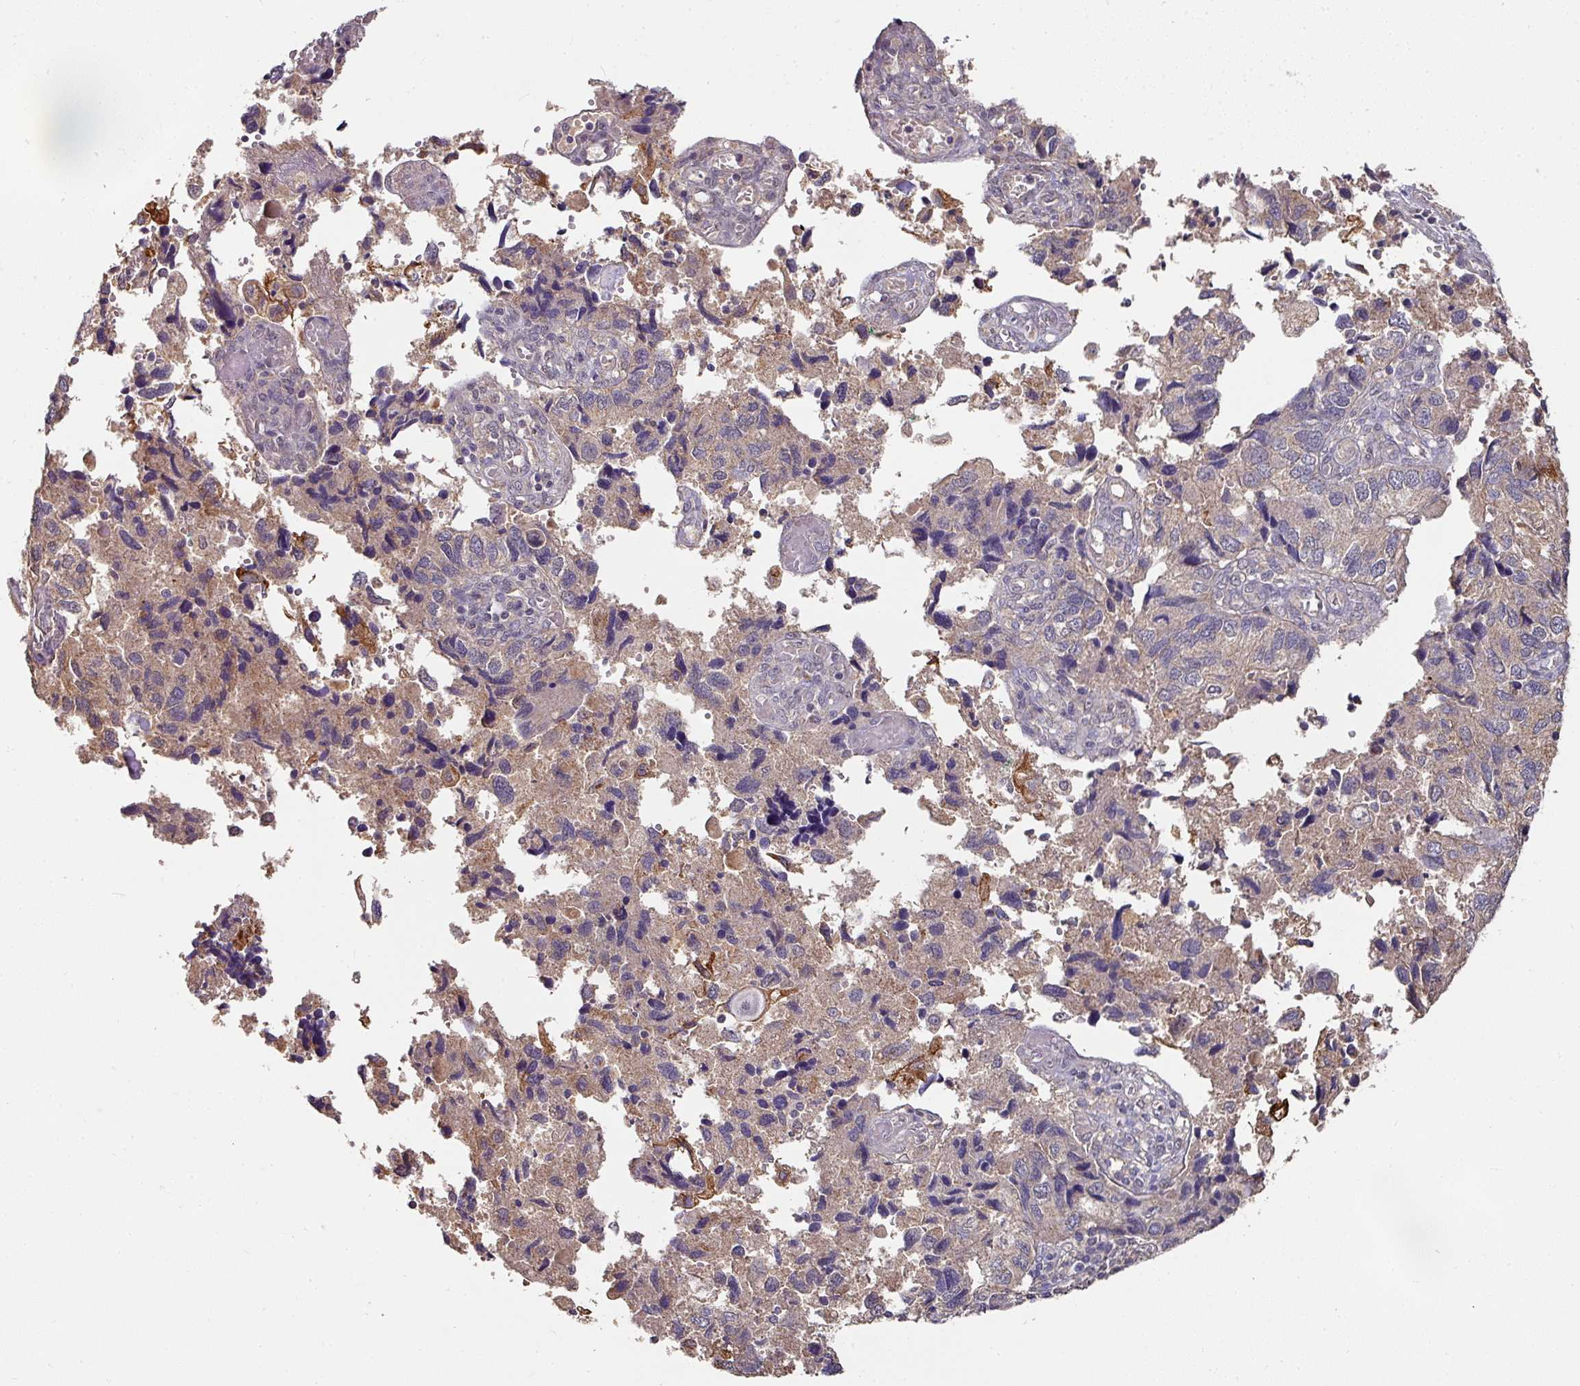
{"staining": {"intensity": "weak", "quantity": "<25%", "location": "cytoplasmic/membranous"}, "tissue": "endometrial cancer", "cell_type": "Tumor cells", "image_type": "cancer", "snomed": [{"axis": "morphology", "description": "Carcinoma, NOS"}, {"axis": "topography", "description": "Uterus"}], "caption": "Immunohistochemistry (IHC) histopathology image of neoplastic tissue: human endometrial cancer (carcinoma) stained with DAB demonstrates no significant protein staining in tumor cells.", "gene": "EXTL3", "patient": {"sex": "female", "age": 76}}